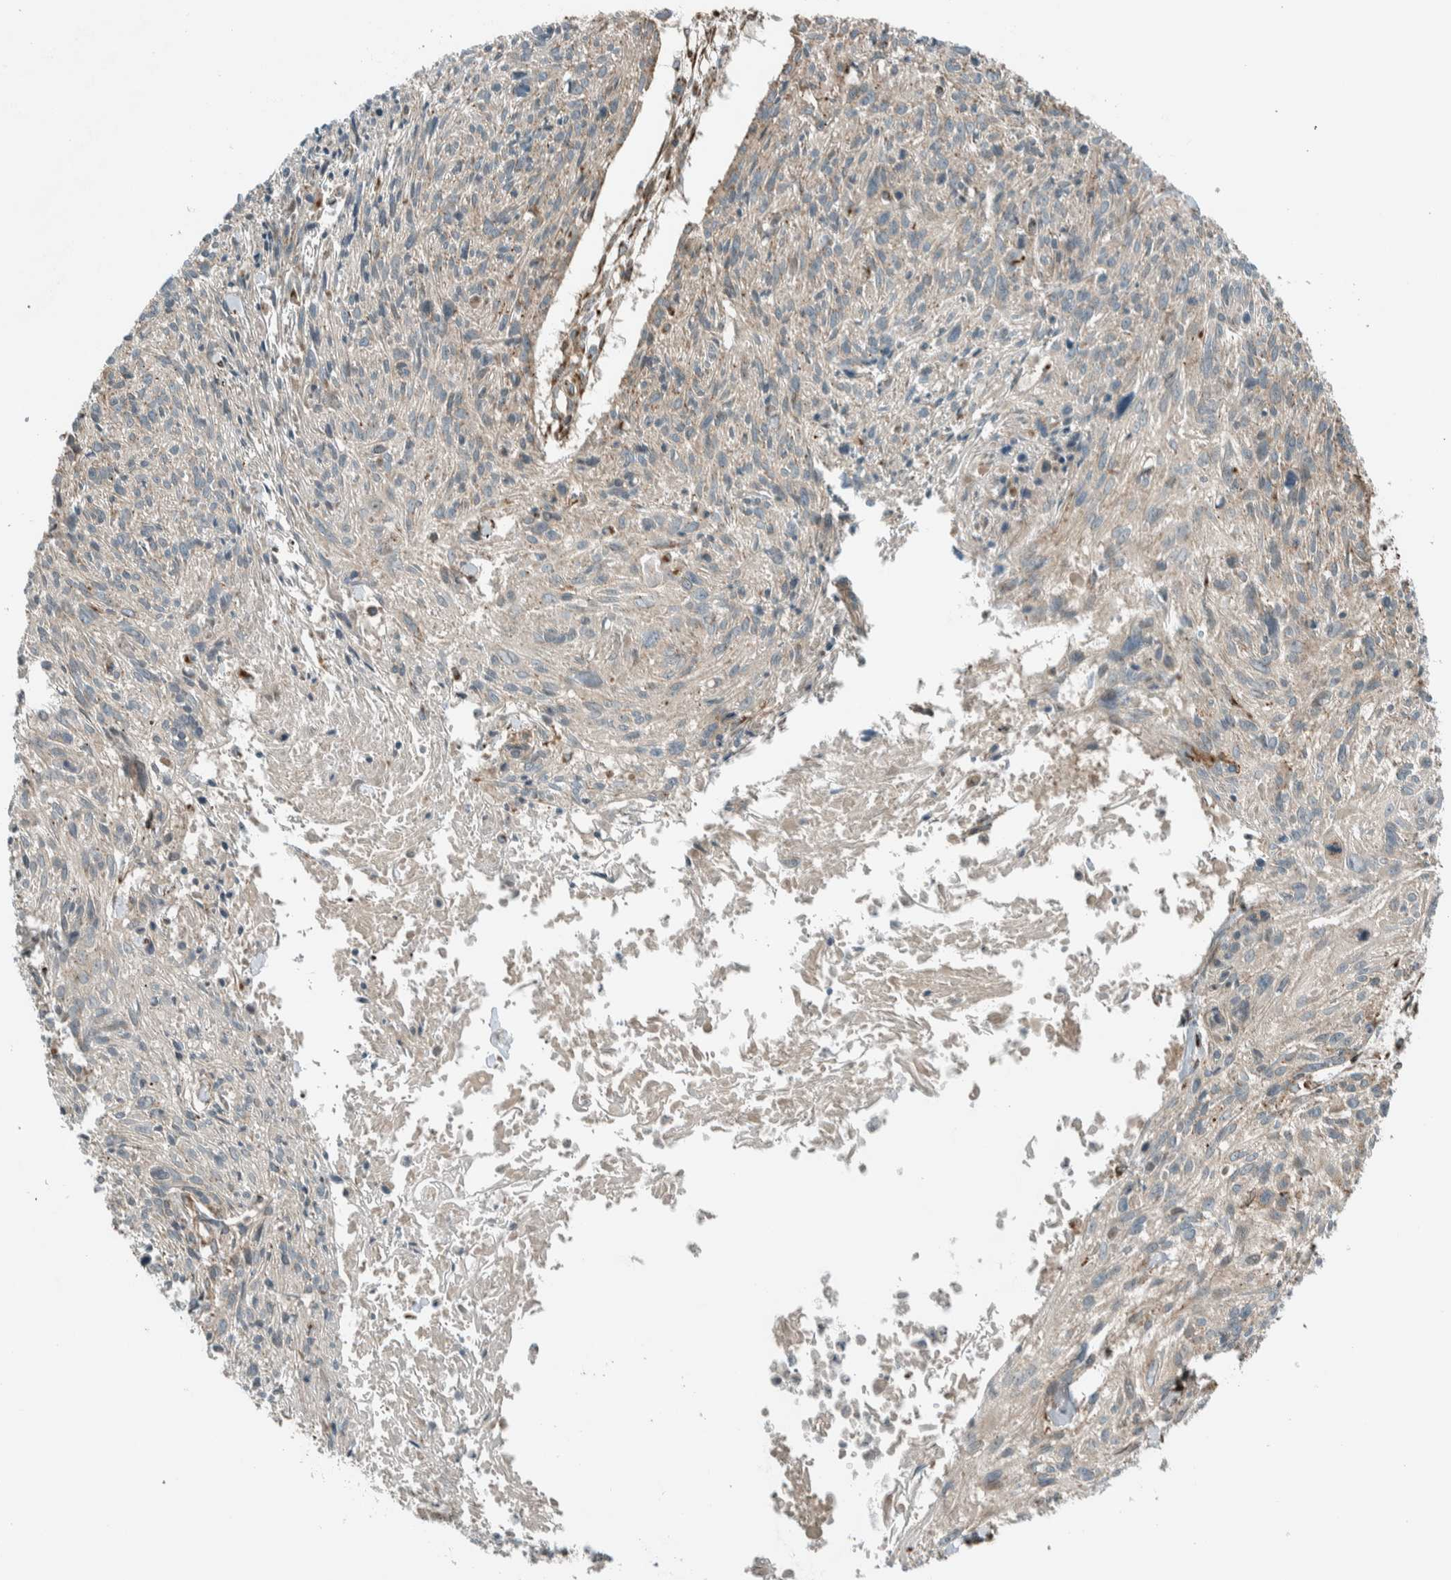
{"staining": {"intensity": "weak", "quantity": "<25%", "location": "cytoplasmic/membranous"}, "tissue": "cervical cancer", "cell_type": "Tumor cells", "image_type": "cancer", "snomed": [{"axis": "morphology", "description": "Squamous cell carcinoma, NOS"}, {"axis": "topography", "description": "Cervix"}], "caption": "IHC of cervical cancer displays no positivity in tumor cells.", "gene": "EXOC7", "patient": {"sex": "female", "age": 51}}